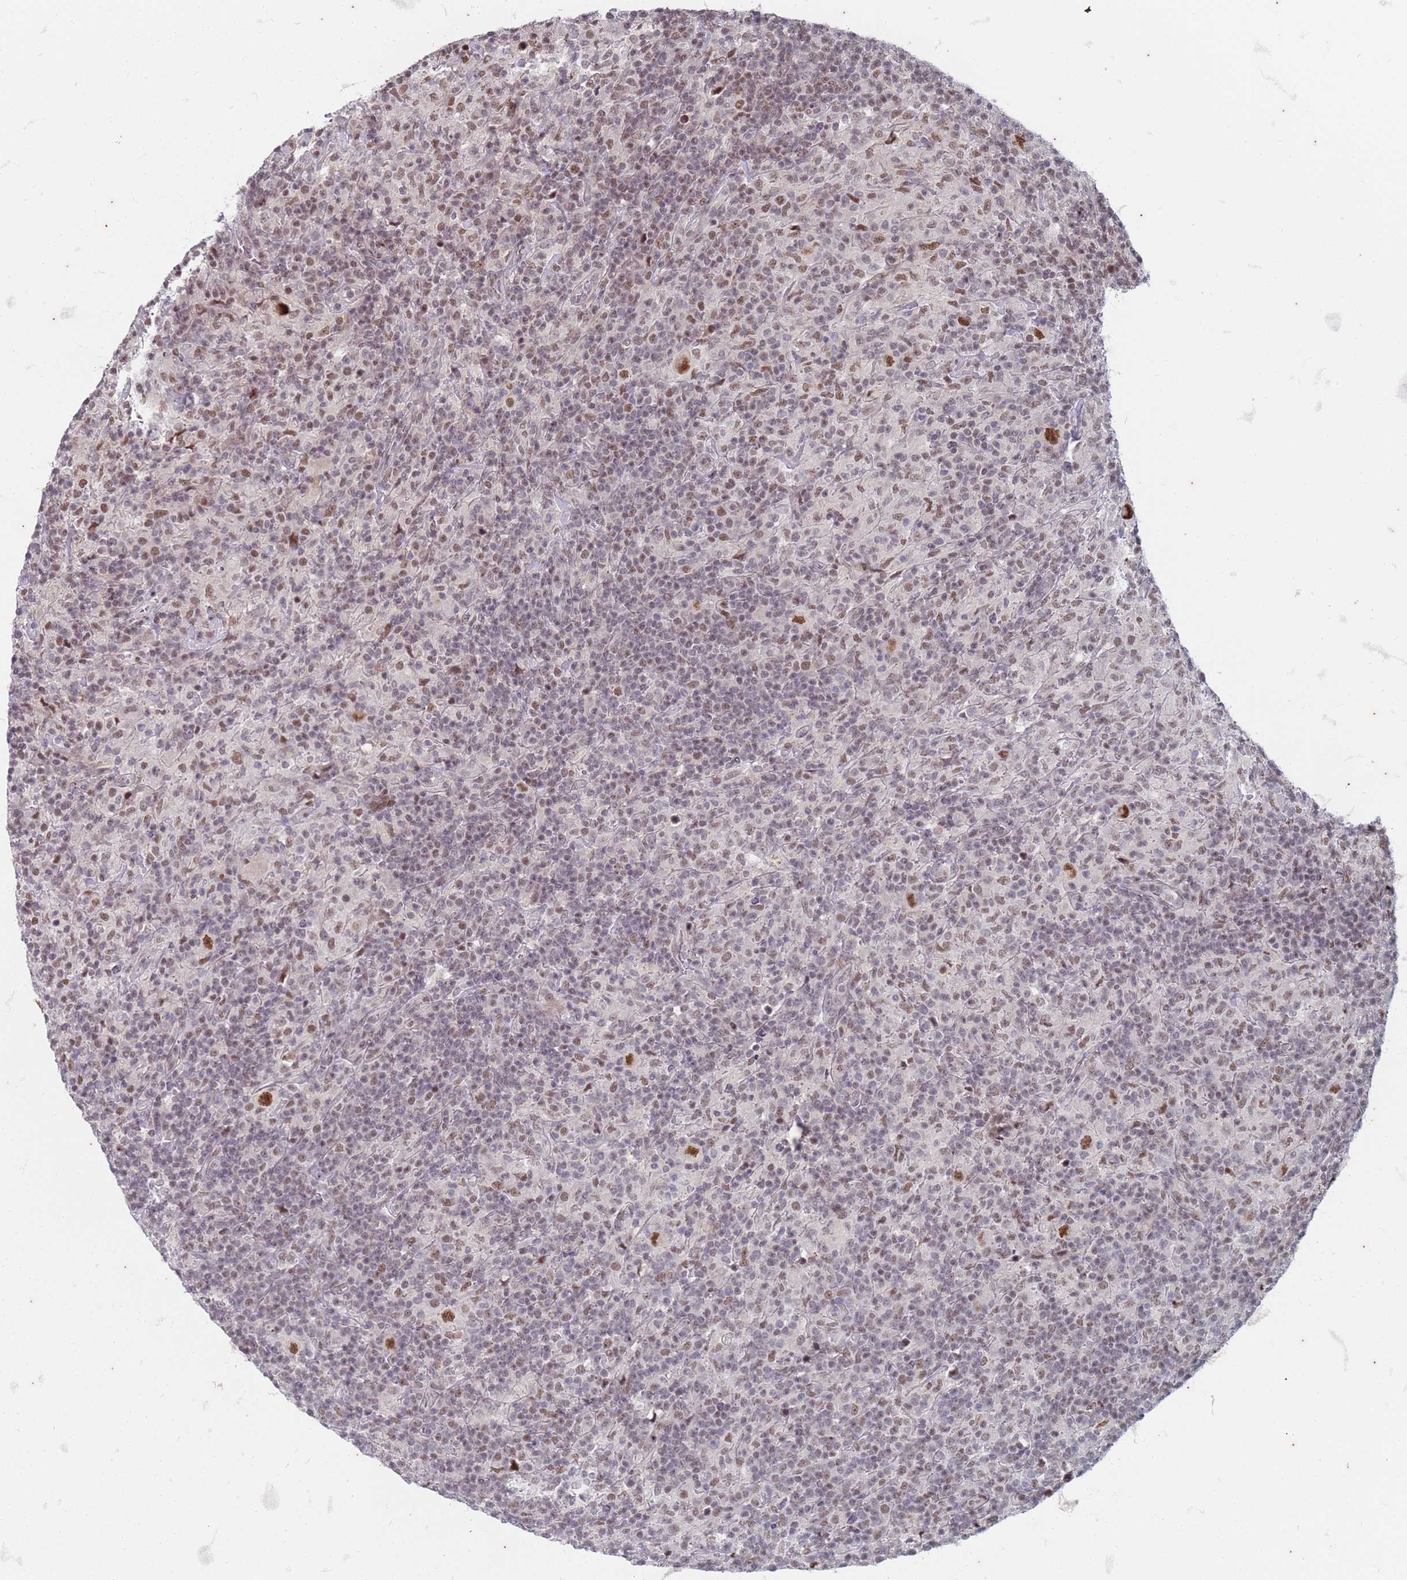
{"staining": {"intensity": "strong", "quantity": ">75%", "location": "nuclear"}, "tissue": "lymphoma", "cell_type": "Tumor cells", "image_type": "cancer", "snomed": [{"axis": "morphology", "description": "Hodgkin's disease, NOS"}, {"axis": "topography", "description": "Lymph node"}], "caption": "This histopathology image reveals immunohistochemistry (IHC) staining of human lymphoma, with high strong nuclear staining in approximately >75% of tumor cells.", "gene": "TRMT6", "patient": {"sex": "male", "age": 70}}